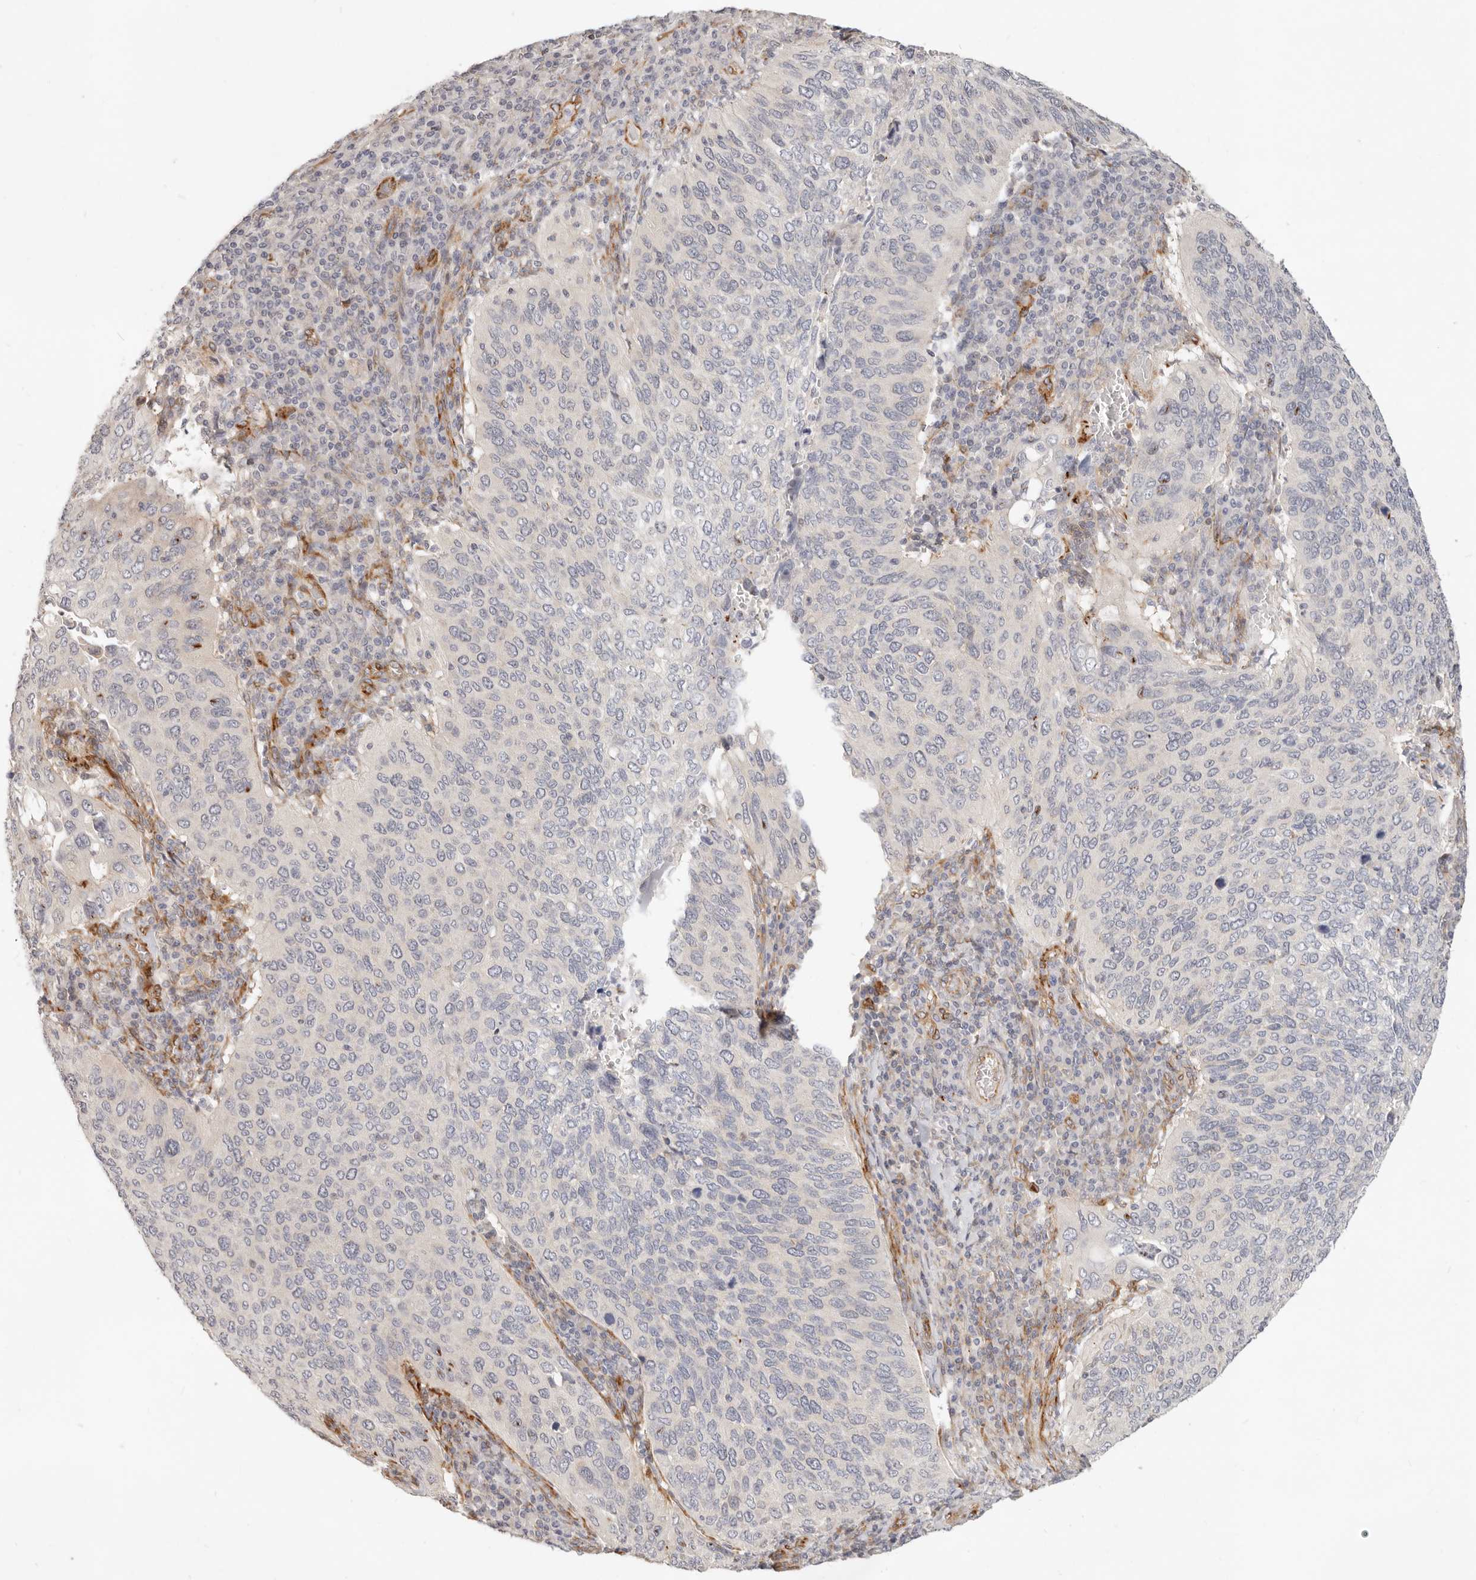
{"staining": {"intensity": "strong", "quantity": "<25%", "location": "cytoplasmic/membranous,nuclear"}, "tissue": "cervical cancer", "cell_type": "Tumor cells", "image_type": "cancer", "snomed": [{"axis": "morphology", "description": "Squamous cell carcinoma, NOS"}, {"axis": "topography", "description": "Cervix"}], "caption": "This is an image of immunohistochemistry staining of cervical squamous cell carcinoma, which shows strong expression in the cytoplasmic/membranous and nuclear of tumor cells.", "gene": "SASS6", "patient": {"sex": "female", "age": 38}}